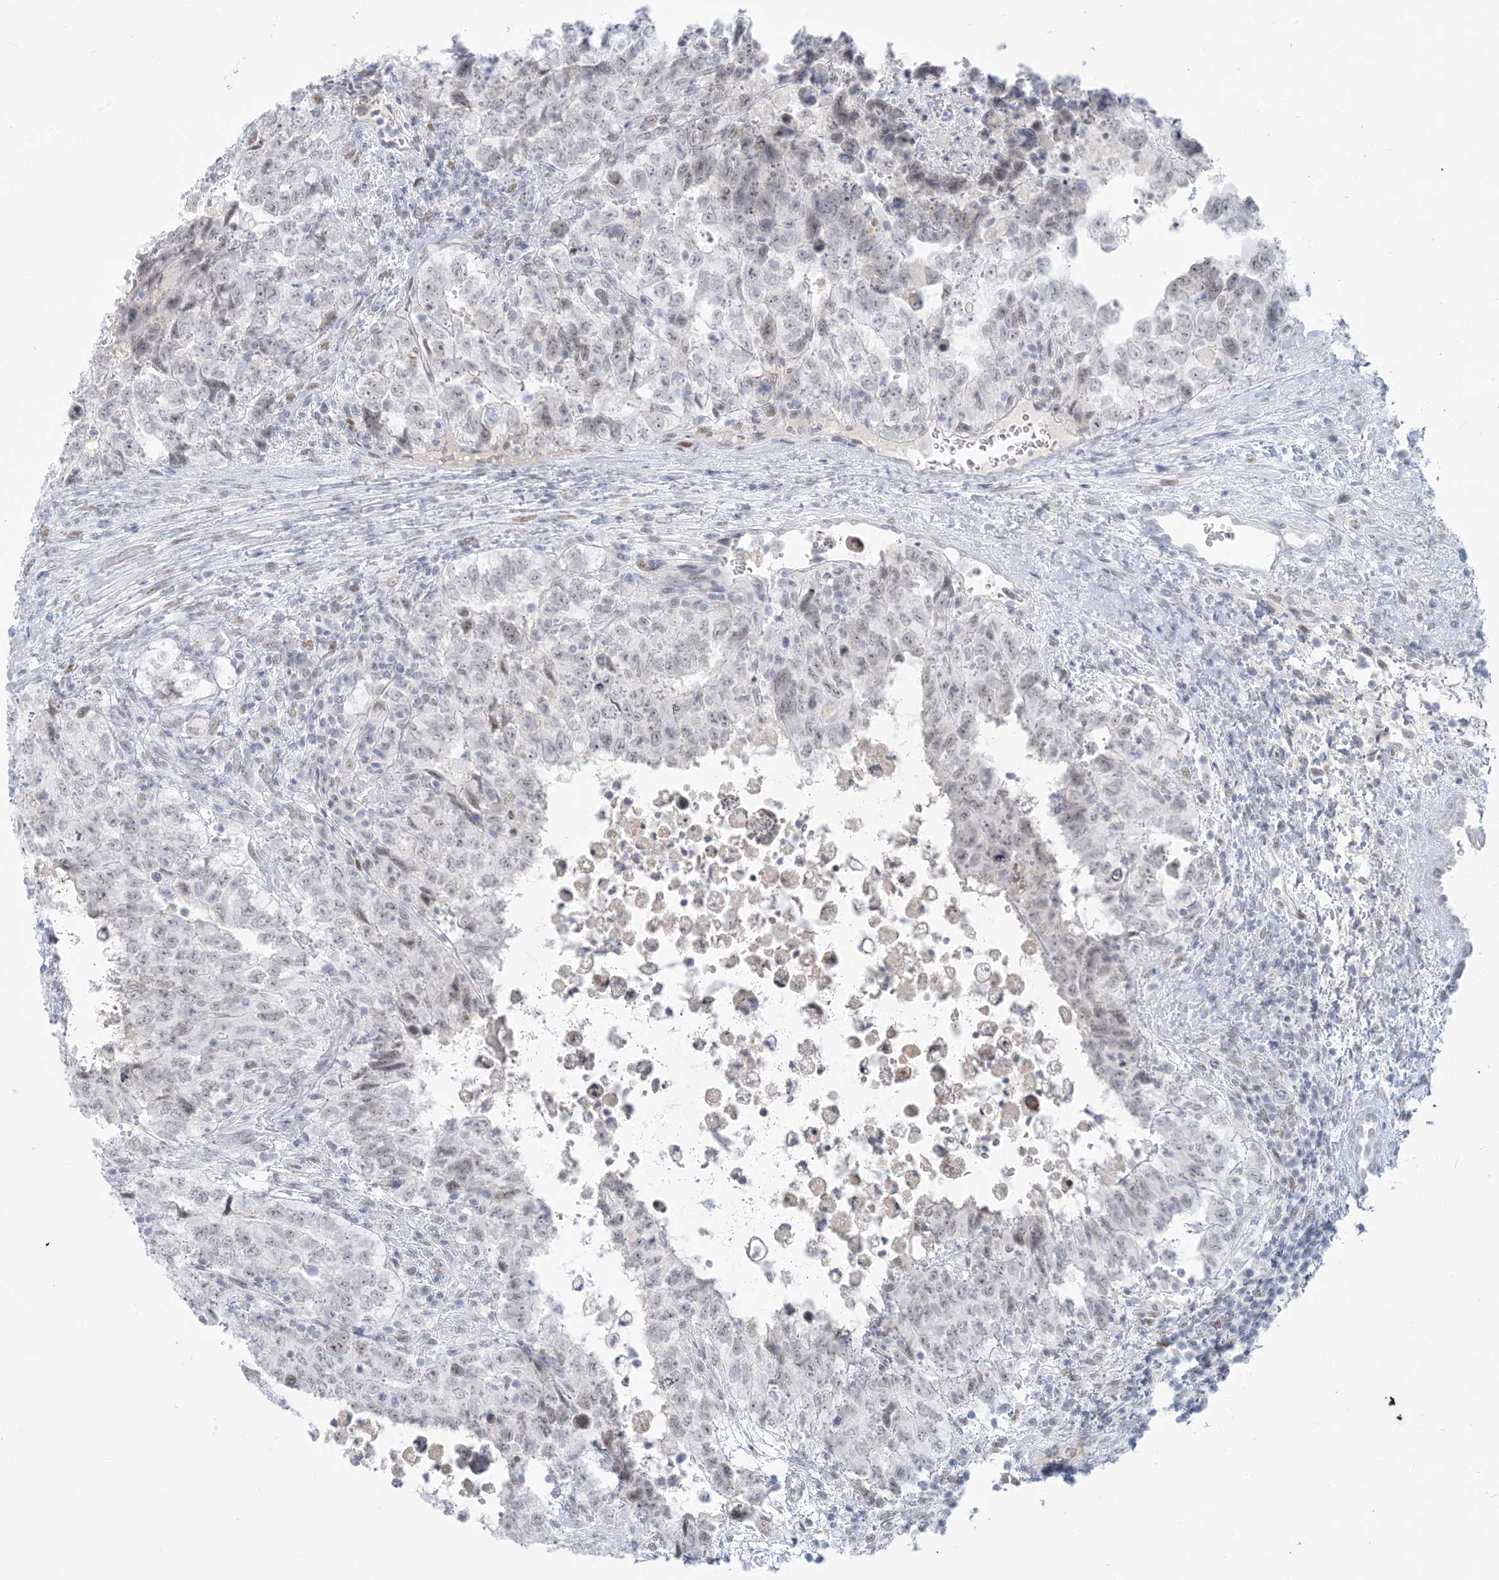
{"staining": {"intensity": "negative", "quantity": "none", "location": "none"}, "tissue": "testis cancer", "cell_type": "Tumor cells", "image_type": "cancer", "snomed": [{"axis": "morphology", "description": "Carcinoma, Embryonal, NOS"}, {"axis": "topography", "description": "Testis"}], "caption": "Immunohistochemistry (IHC) micrograph of testis embryonal carcinoma stained for a protein (brown), which reveals no expression in tumor cells. (DAB immunohistochemistry (IHC), high magnification).", "gene": "SCML1", "patient": {"sex": "male", "age": 37}}